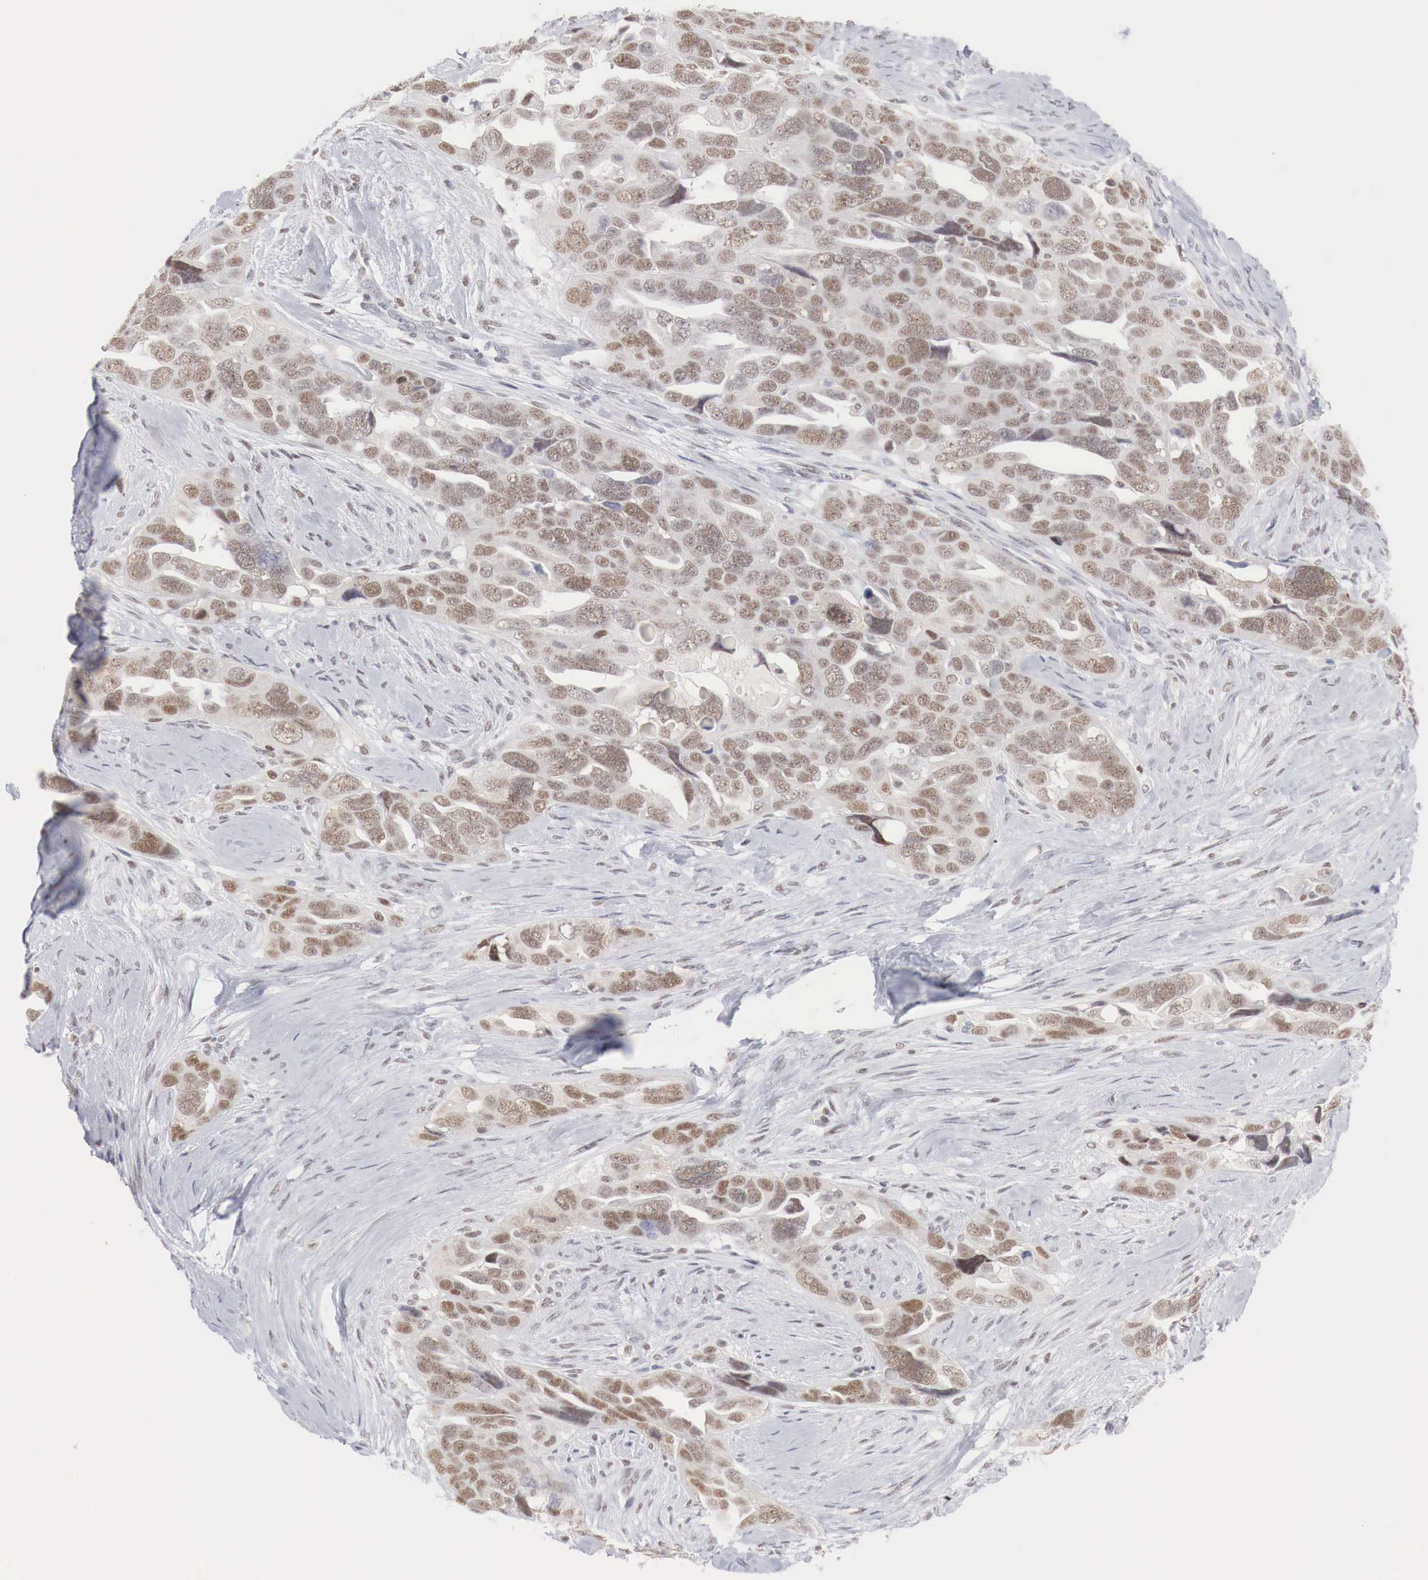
{"staining": {"intensity": "moderate", "quantity": ">75%", "location": "nuclear"}, "tissue": "ovarian cancer", "cell_type": "Tumor cells", "image_type": "cancer", "snomed": [{"axis": "morphology", "description": "Cystadenocarcinoma, serous, NOS"}, {"axis": "topography", "description": "Ovary"}], "caption": "Serous cystadenocarcinoma (ovarian) stained with DAB IHC displays medium levels of moderate nuclear positivity in approximately >75% of tumor cells.", "gene": "FOXP2", "patient": {"sex": "female", "age": 63}}